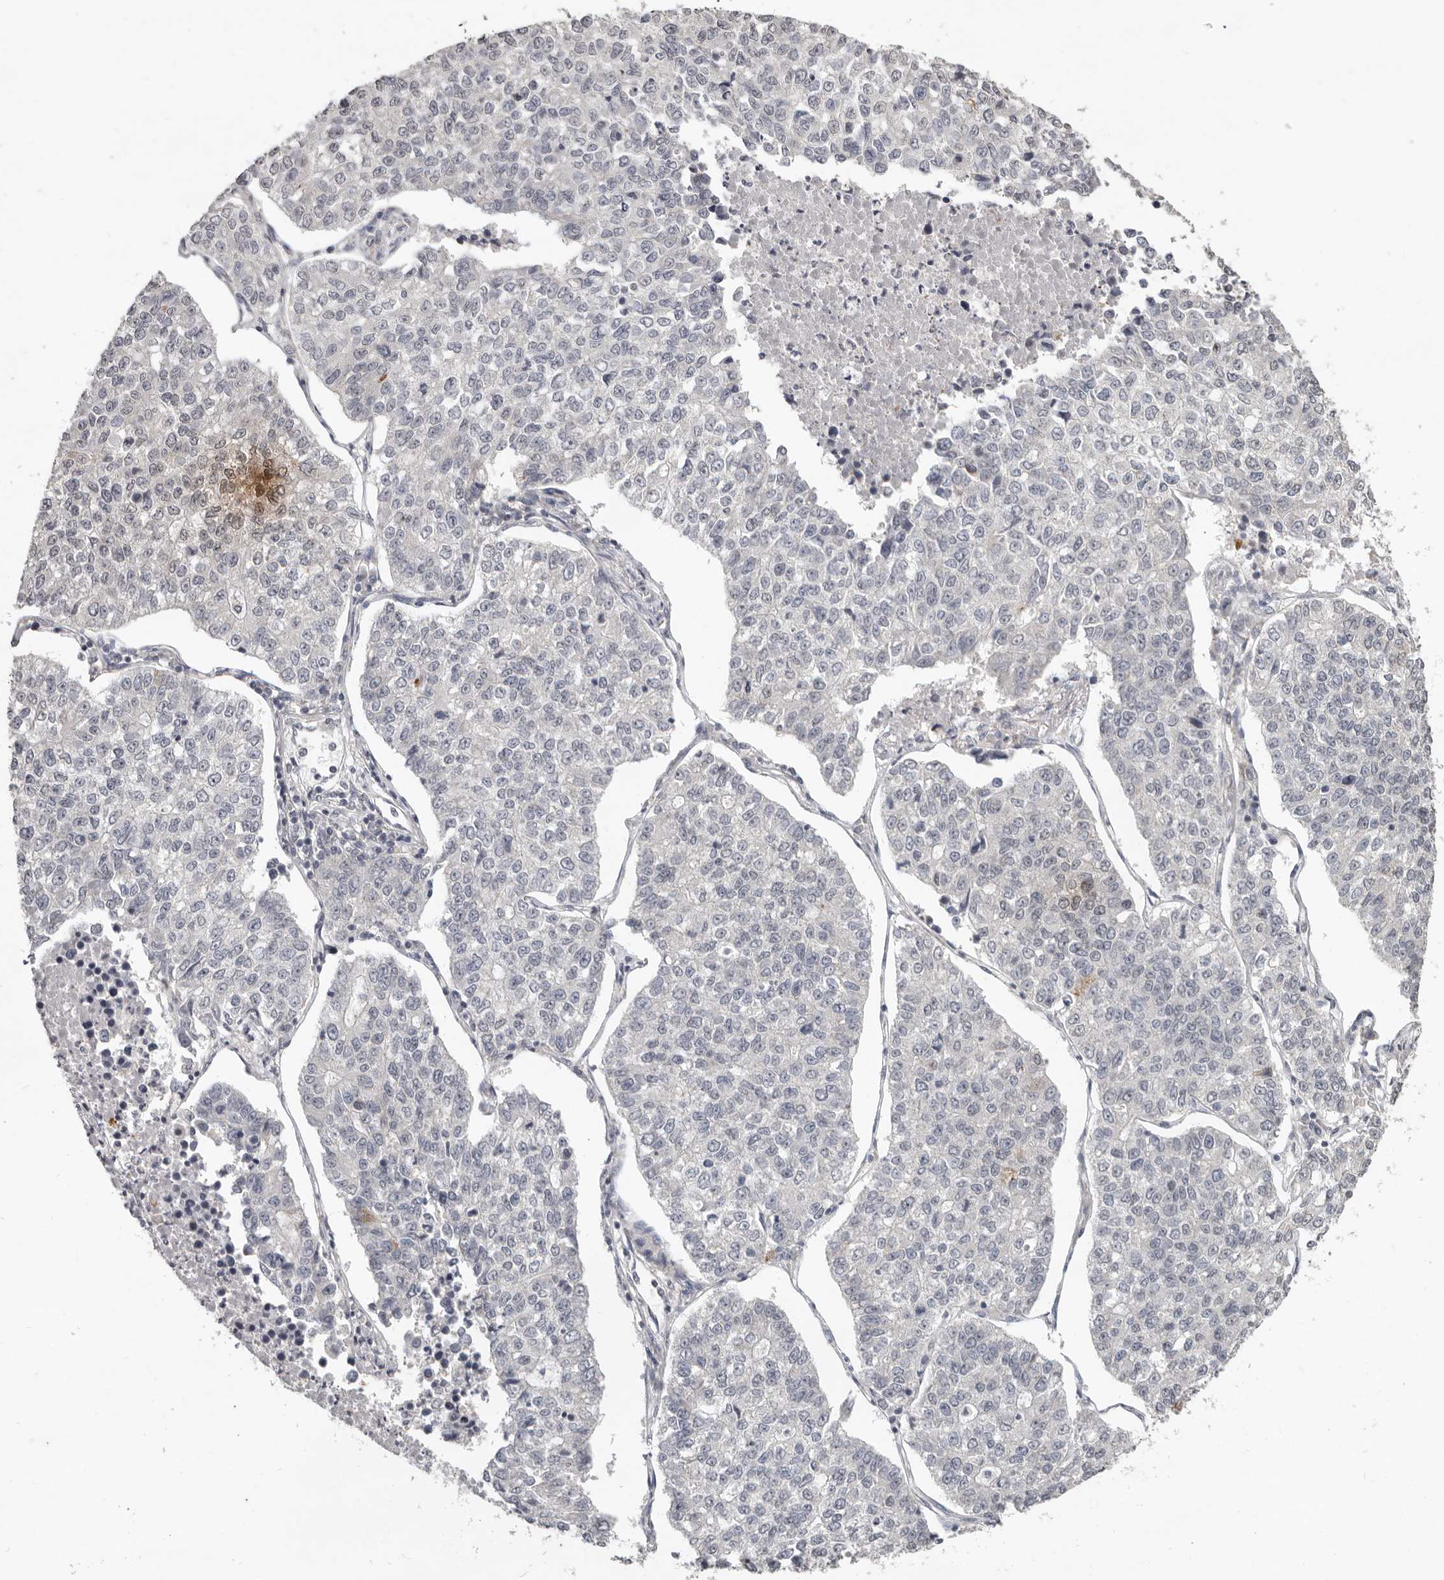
{"staining": {"intensity": "negative", "quantity": "none", "location": "none"}, "tissue": "lung cancer", "cell_type": "Tumor cells", "image_type": "cancer", "snomed": [{"axis": "morphology", "description": "Adenocarcinoma, NOS"}, {"axis": "topography", "description": "Lung"}], "caption": "Immunohistochemistry histopathology image of neoplastic tissue: lung cancer (adenocarcinoma) stained with DAB (3,3'-diaminobenzidine) reveals no significant protein positivity in tumor cells. (Brightfield microscopy of DAB (3,3'-diaminobenzidine) immunohistochemistry (IHC) at high magnification).", "gene": "LINGO2", "patient": {"sex": "male", "age": 49}}